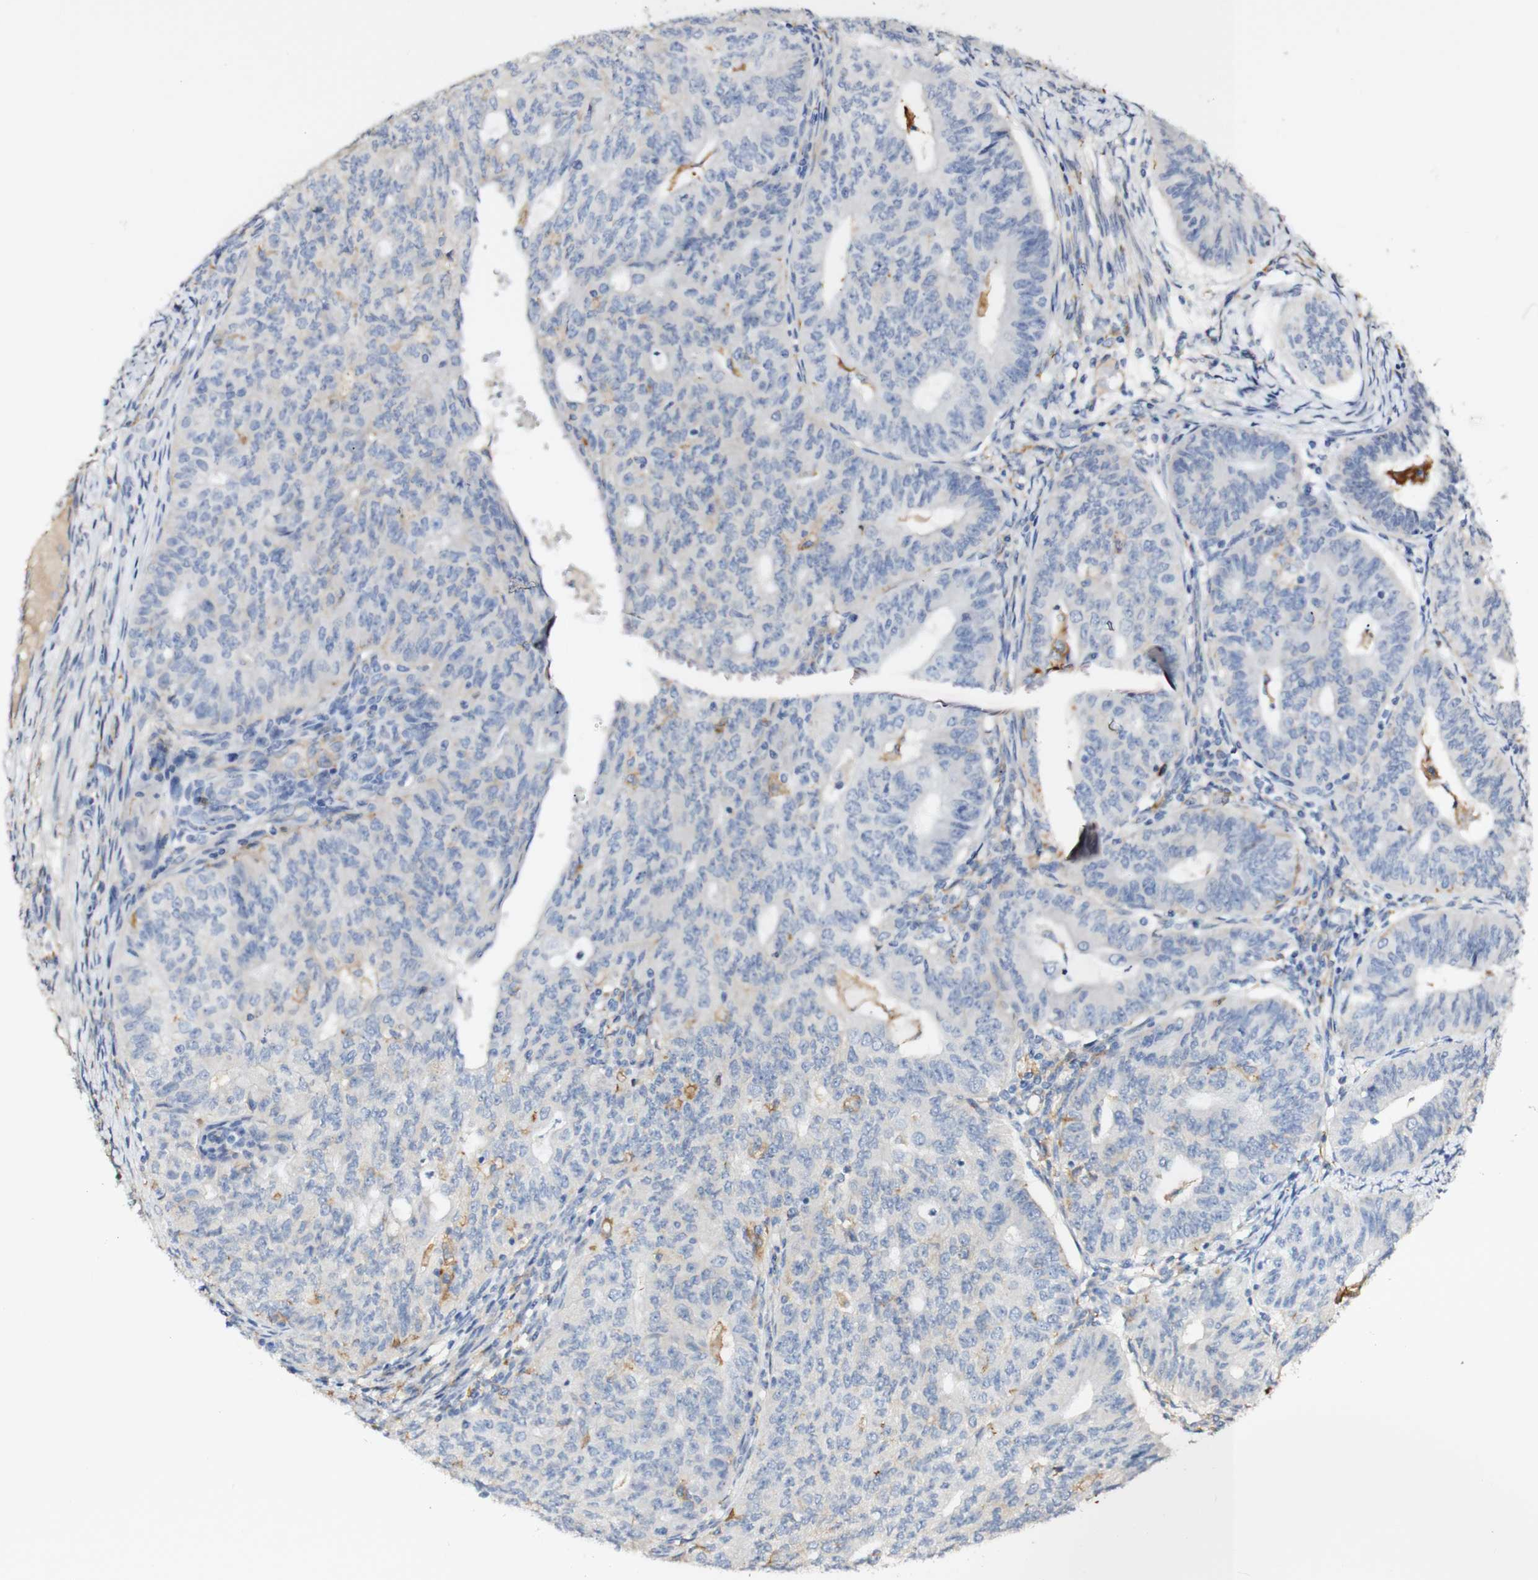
{"staining": {"intensity": "weak", "quantity": "<25%", "location": "cytoplasmic/membranous"}, "tissue": "endometrial cancer", "cell_type": "Tumor cells", "image_type": "cancer", "snomed": [{"axis": "morphology", "description": "Adenocarcinoma, NOS"}, {"axis": "topography", "description": "Endometrium"}], "caption": "This is an IHC histopathology image of human endometrial cancer (adenocarcinoma). There is no expression in tumor cells.", "gene": "FCGRT", "patient": {"sex": "female", "age": 32}}